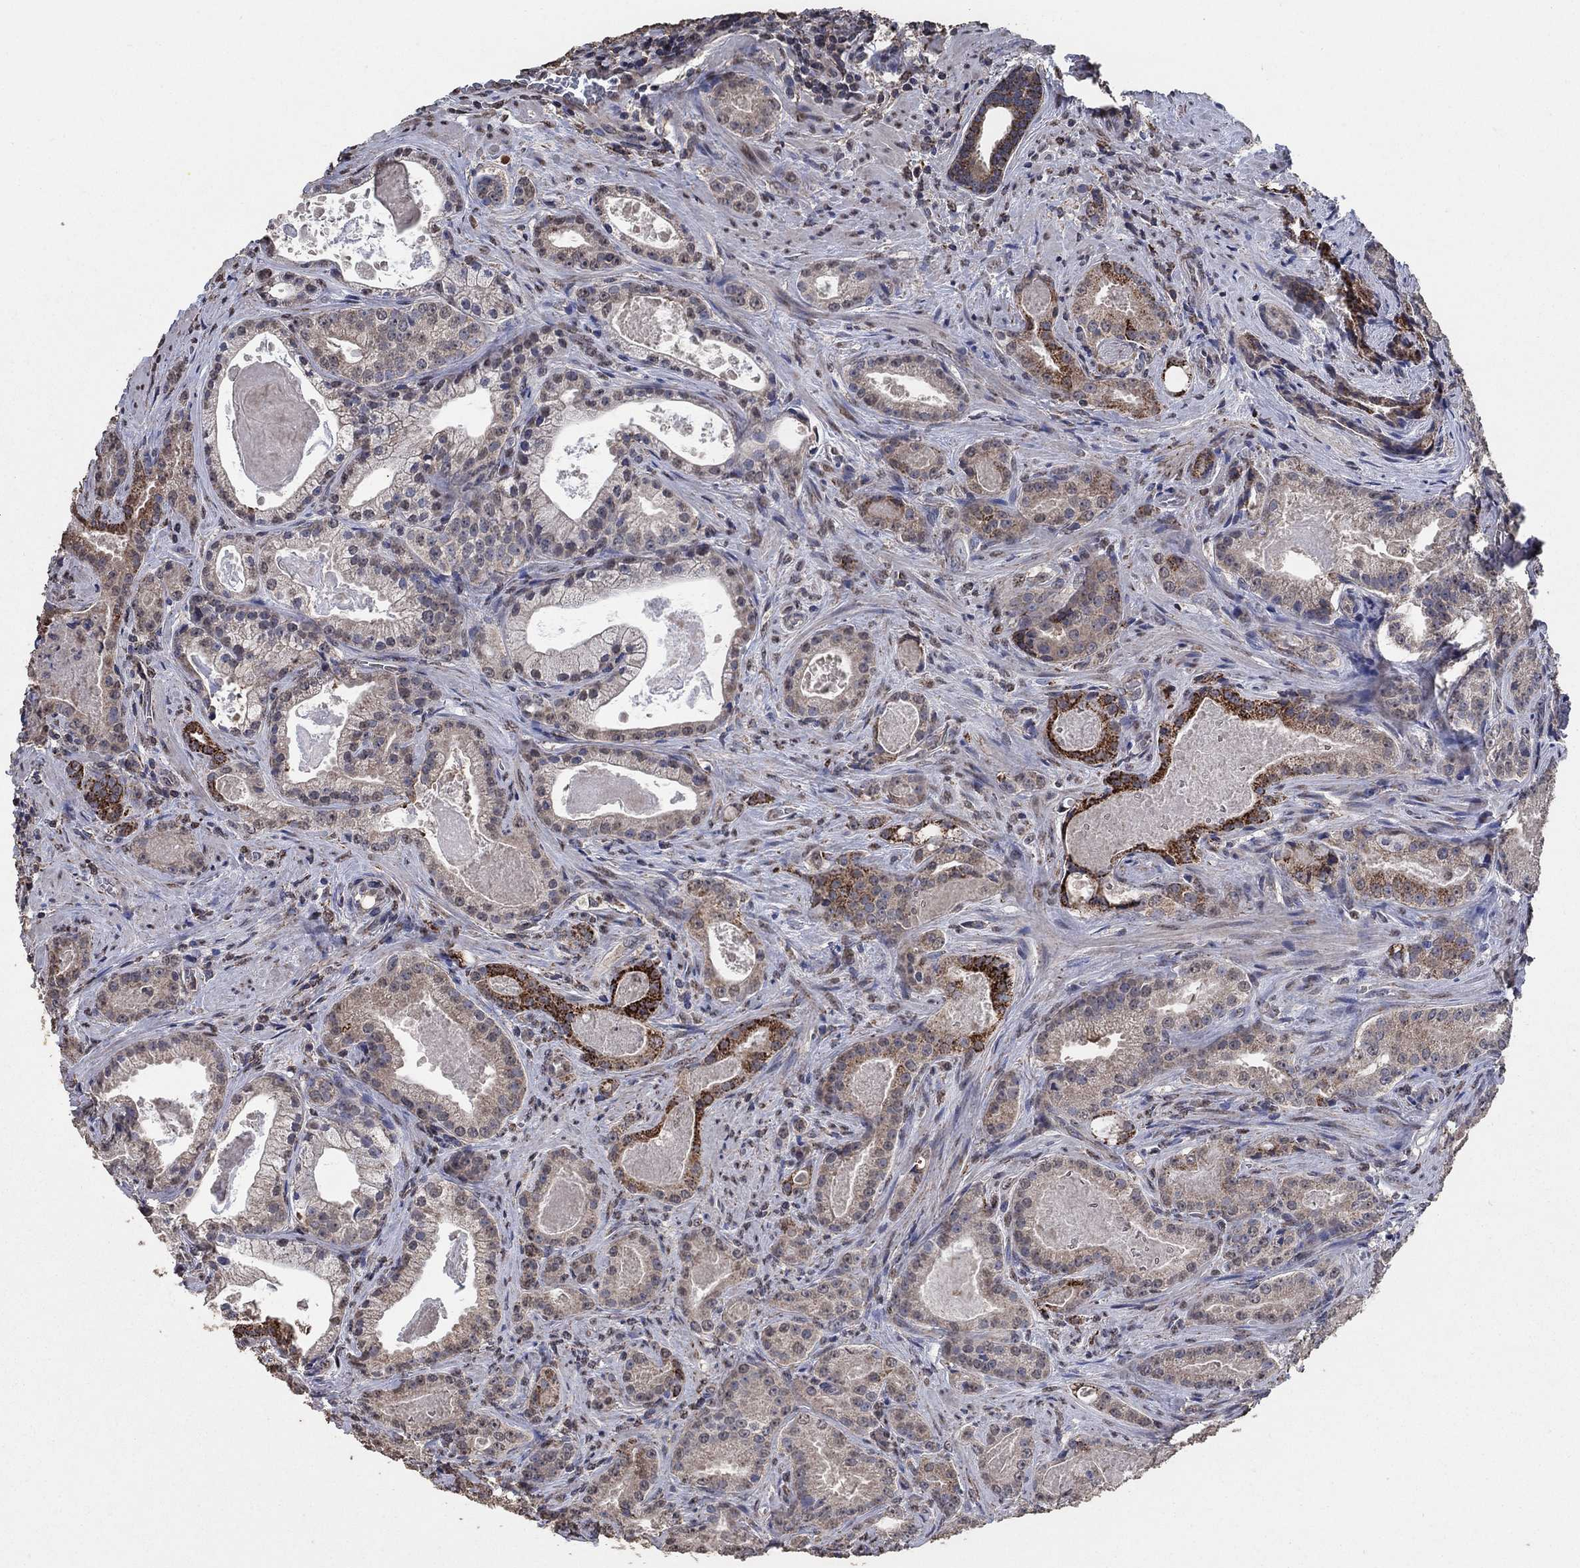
{"staining": {"intensity": "strong", "quantity": "<25%", "location": "cytoplasmic/membranous"}, "tissue": "prostate cancer", "cell_type": "Tumor cells", "image_type": "cancer", "snomed": [{"axis": "morphology", "description": "Adenocarcinoma, NOS"}, {"axis": "topography", "description": "Prostate"}], "caption": "A micrograph showing strong cytoplasmic/membranous positivity in about <25% of tumor cells in prostate cancer (adenocarcinoma), as visualized by brown immunohistochemical staining.", "gene": "MRPS24", "patient": {"sex": "male", "age": 61}}